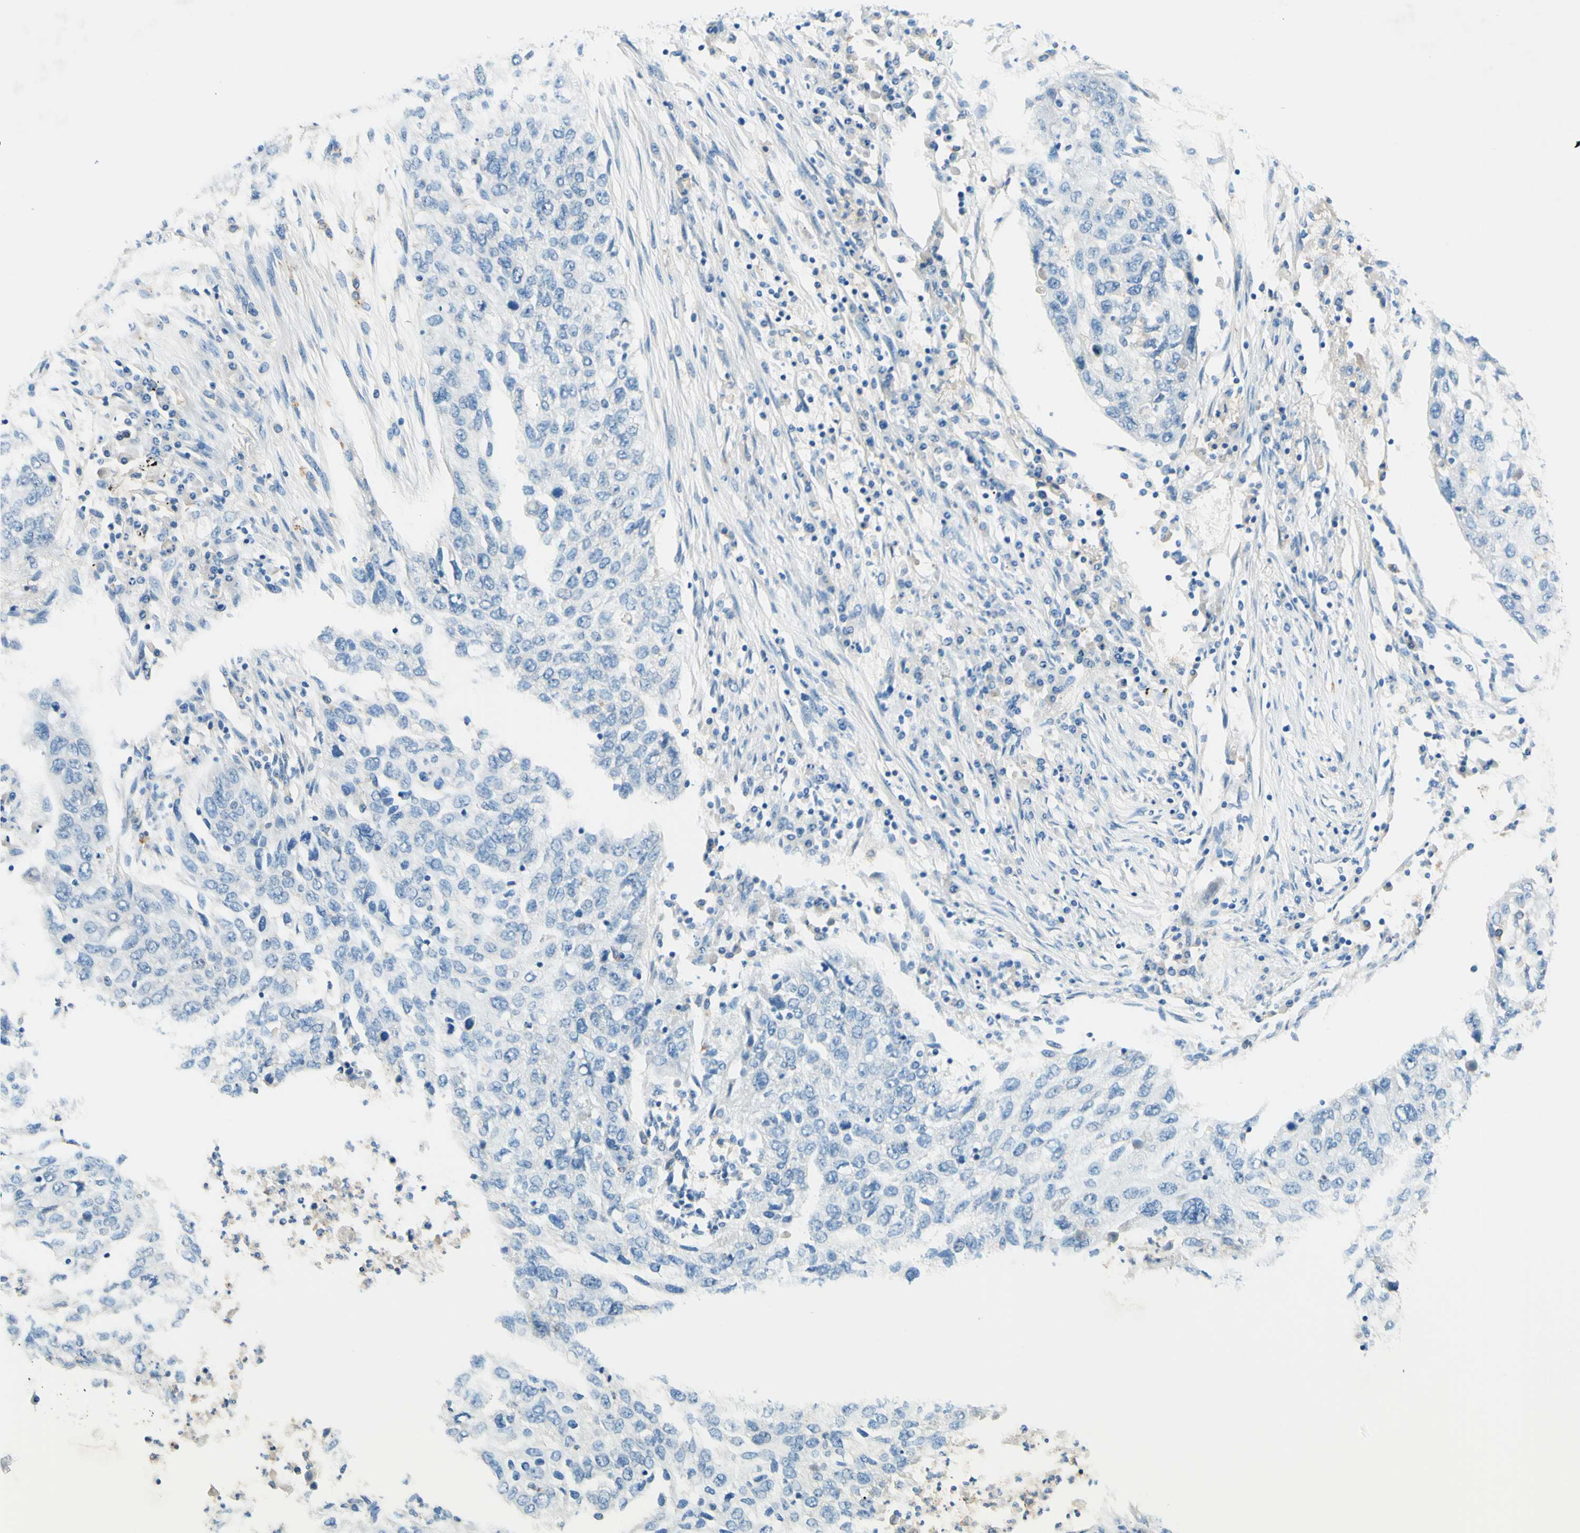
{"staining": {"intensity": "negative", "quantity": "none", "location": "none"}, "tissue": "lung cancer", "cell_type": "Tumor cells", "image_type": "cancer", "snomed": [{"axis": "morphology", "description": "Squamous cell carcinoma, NOS"}, {"axis": "topography", "description": "Lung"}], "caption": "The immunohistochemistry (IHC) histopathology image has no significant positivity in tumor cells of squamous cell carcinoma (lung) tissue.", "gene": "SIGLEC9", "patient": {"sex": "female", "age": 63}}